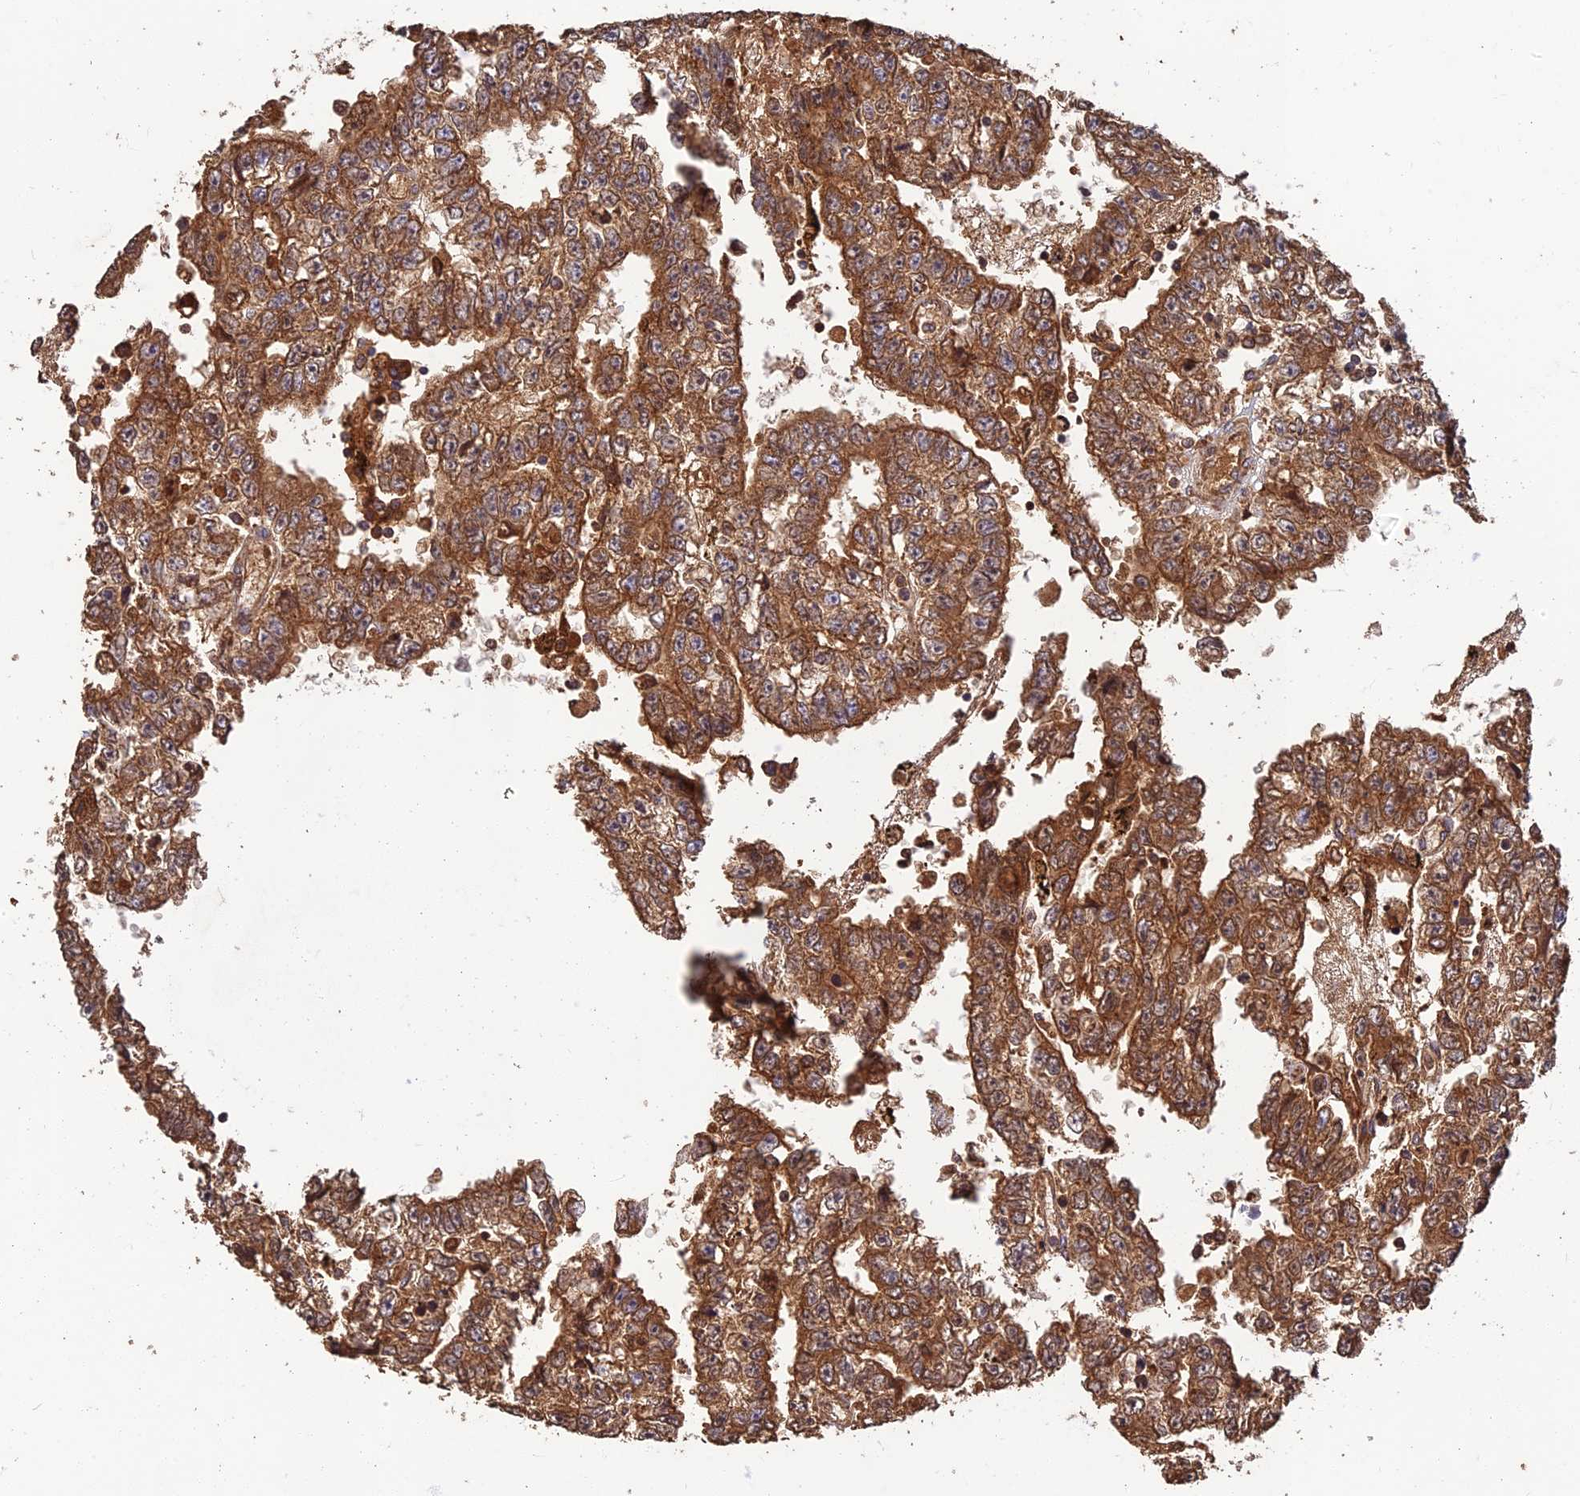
{"staining": {"intensity": "strong", "quantity": ">75%", "location": "cytoplasmic/membranous"}, "tissue": "testis cancer", "cell_type": "Tumor cells", "image_type": "cancer", "snomed": [{"axis": "morphology", "description": "Carcinoma, Embryonal, NOS"}, {"axis": "topography", "description": "Testis"}], "caption": "High-magnification brightfield microscopy of embryonal carcinoma (testis) stained with DAB (3,3'-diaminobenzidine) (brown) and counterstained with hematoxylin (blue). tumor cells exhibit strong cytoplasmic/membranous expression is present in approximately>75% of cells. (DAB (3,3'-diaminobenzidine) IHC with brightfield microscopy, high magnification).", "gene": "CORO1C", "patient": {"sex": "male", "age": 25}}